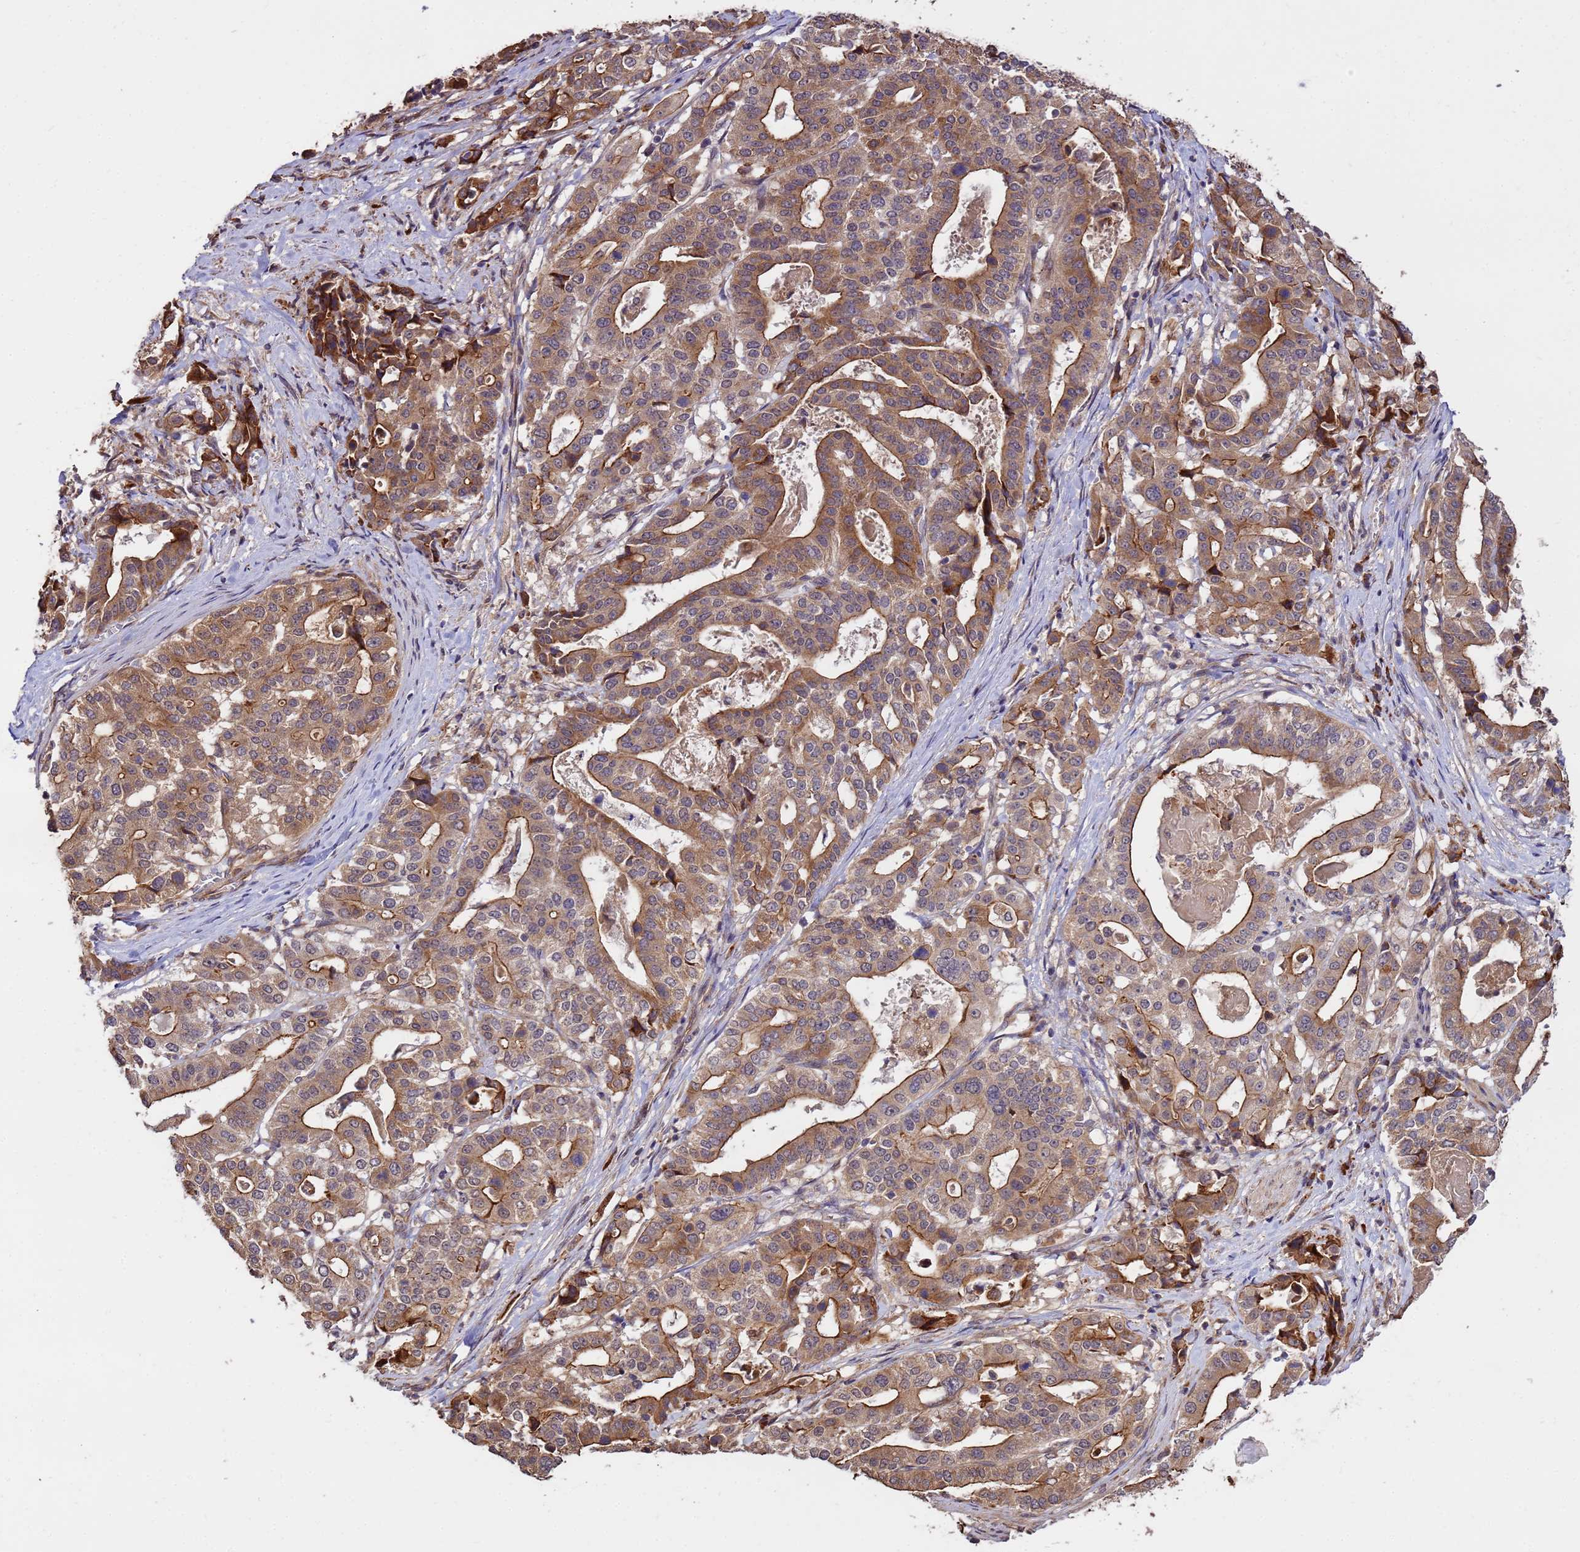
{"staining": {"intensity": "strong", "quantity": ">75%", "location": "cytoplasmic/membranous"}, "tissue": "stomach cancer", "cell_type": "Tumor cells", "image_type": "cancer", "snomed": [{"axis": "morphology", "description": "Adenocarcinoma, NOS"}, {"axis": "topography", "description": "Stomach"}], "caption": "A micrograph showing strong cytoplasmic/membranous positivity in approximately >75% of tumor cells in stomach adenocarcinoma, as visualized by brown immunohistochemical staining.", "gene": "ZNF619", "patient": {"sex": "male", "age": 48}}